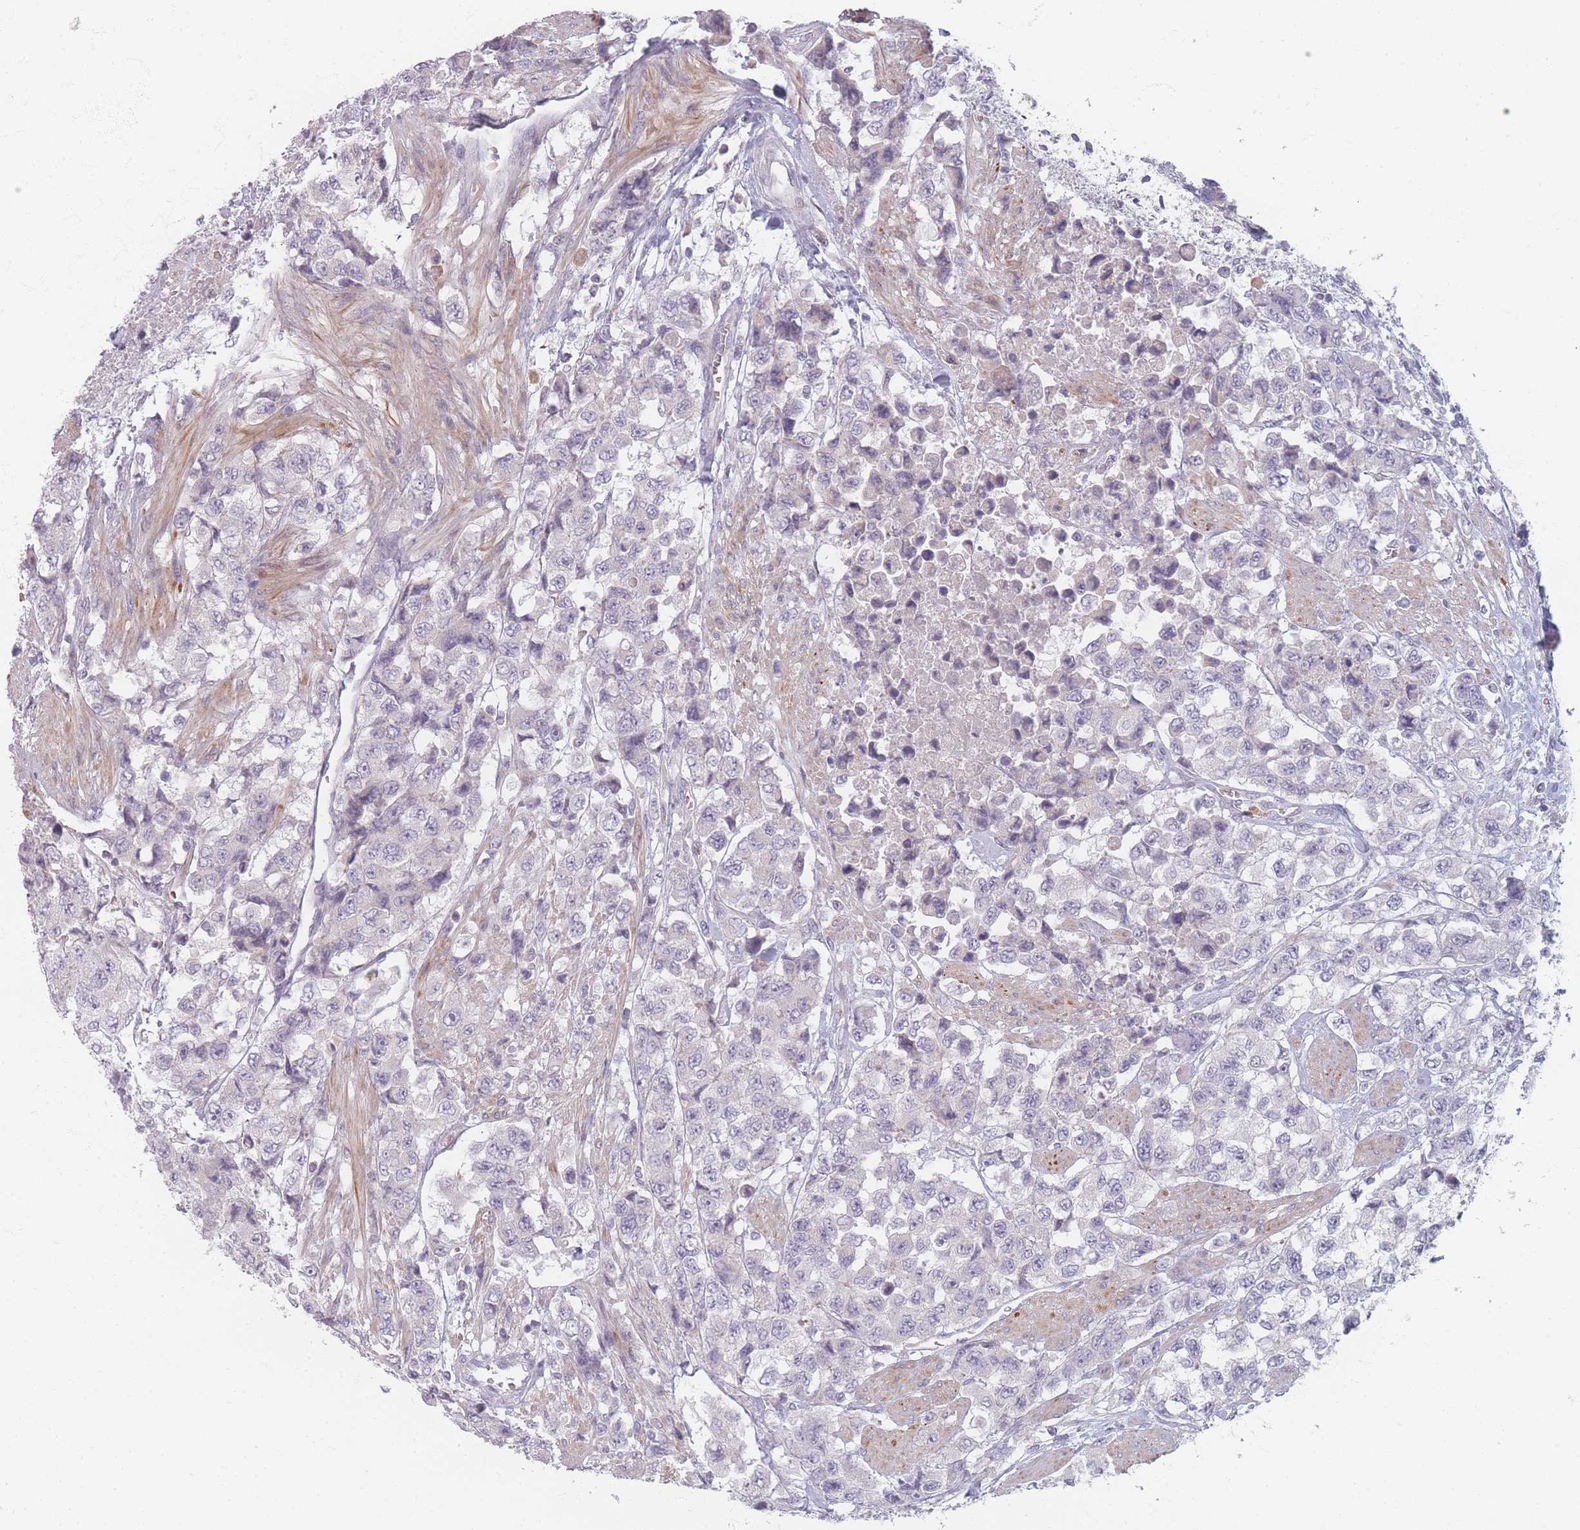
{"staining": {"intensity": "negative", "quantity": "none", "location": "none"}, "tissue": "urothelial cancer", "cell_type": "Tumor cells", "image_type": "cancer", "snomed": [{"axis": "morphology", "description": "Urothelial carcinoma, High grade"}, {"axis": "topography", "description": "Urinary bladder"}], "caption": "Immunohistochemical staining of high-grade urothelial carcinoma exhibits no significant positivity in tumor cells.", "gene": "TMOD1", "patient": {"sex": "female", "age": 78}}